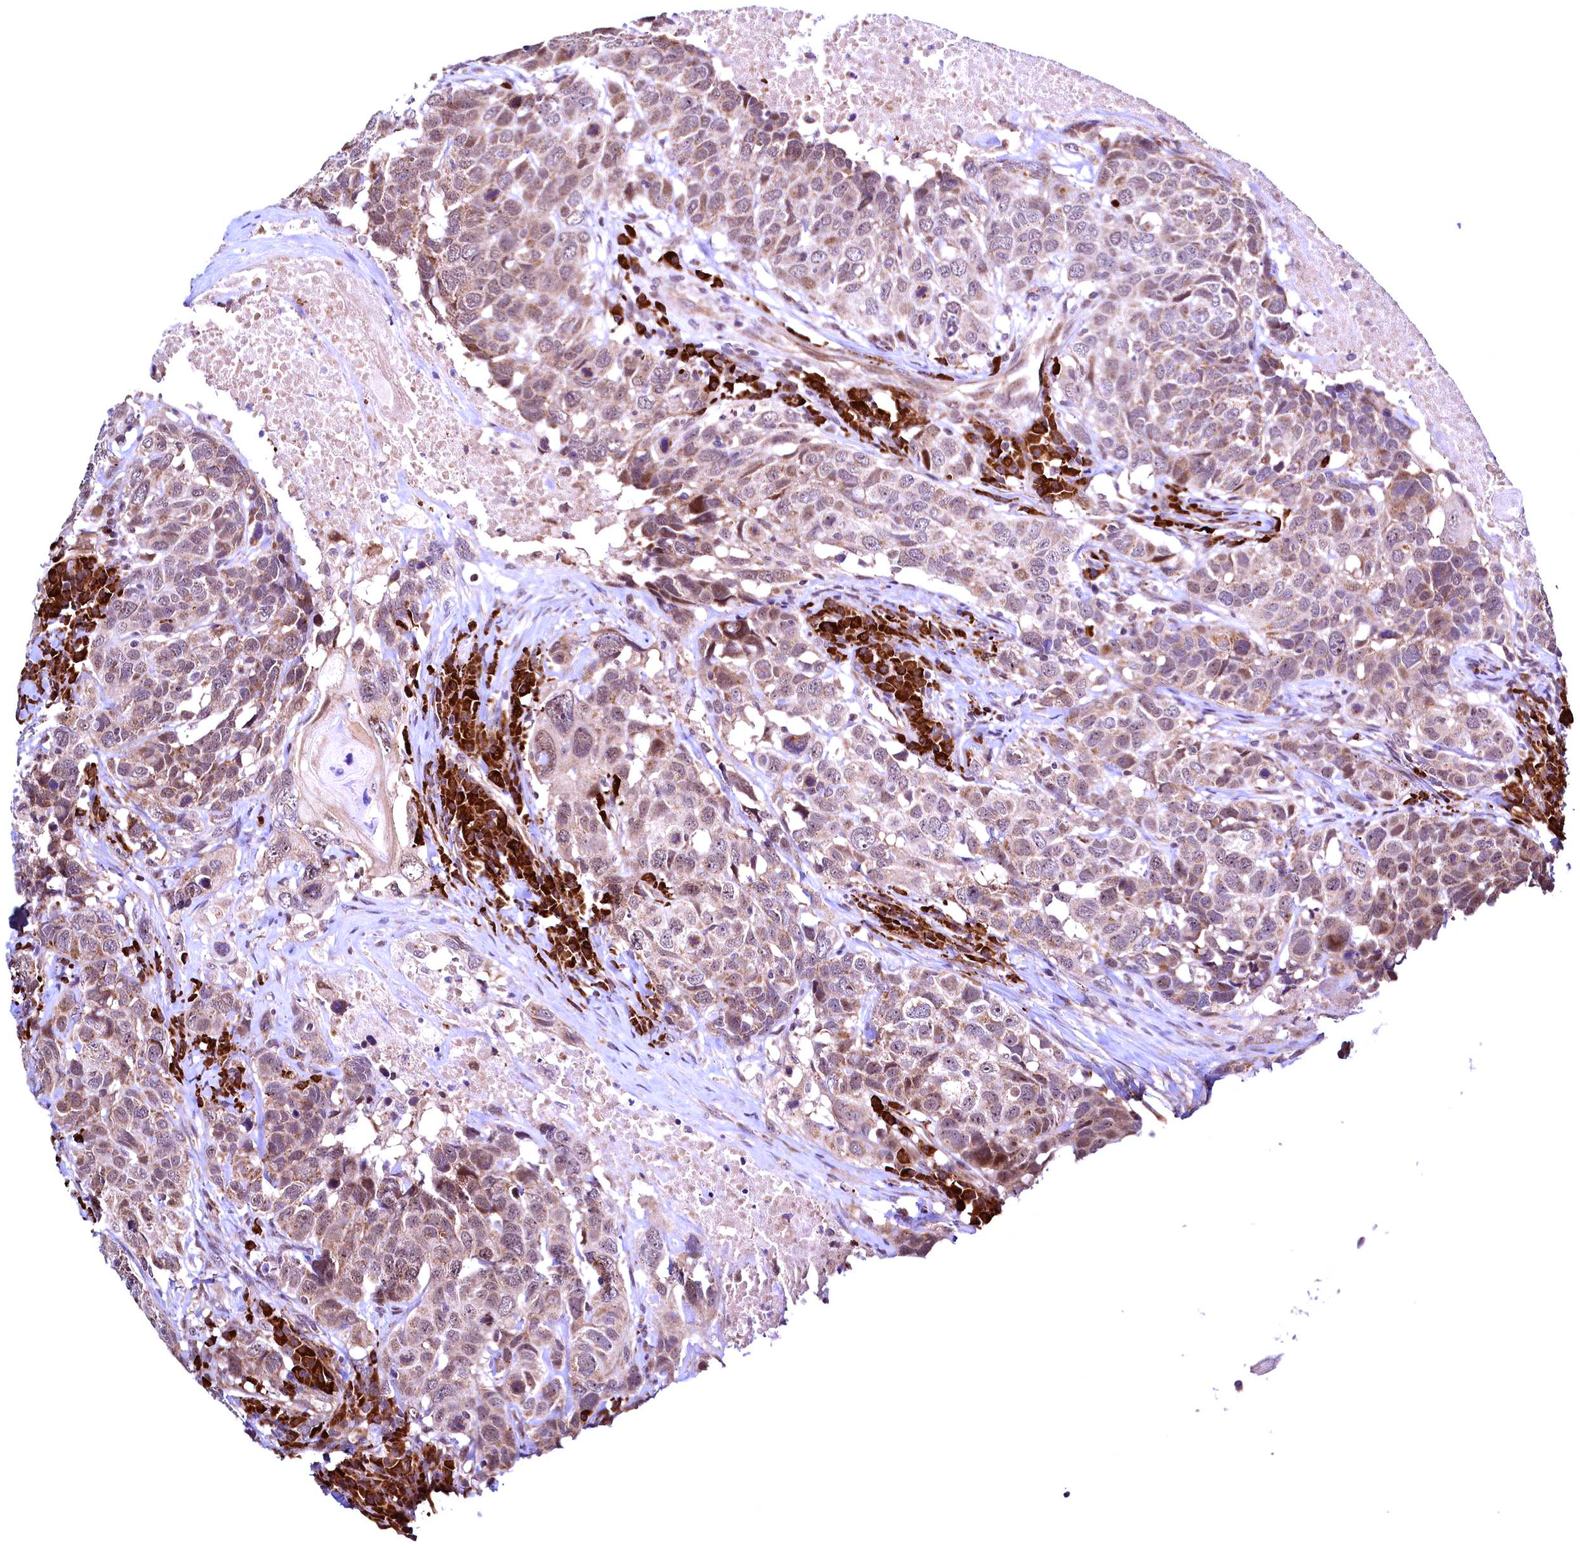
{"staining": {"intensity": "moderate", "quantity": "25%-75%", "location": "cytoplasmic/membranous"}, "tissue": "head and neck cancer", "cell_type": "Tumor cells", "image_type": "cancer", "snomed": [{"axis": "morphology", "description": "Squamous cell carcinoma, NOS"}, {"axis": "topography", "description": "Head-Neck"}], "caption": "Tumor cells demonstrate moderate cytoplasmic/membranous positivity in approximately 25%-75% of cells in head and neck cancer.", "gene": "RBFA", "patient": {"sex": "male", "age": 66}}